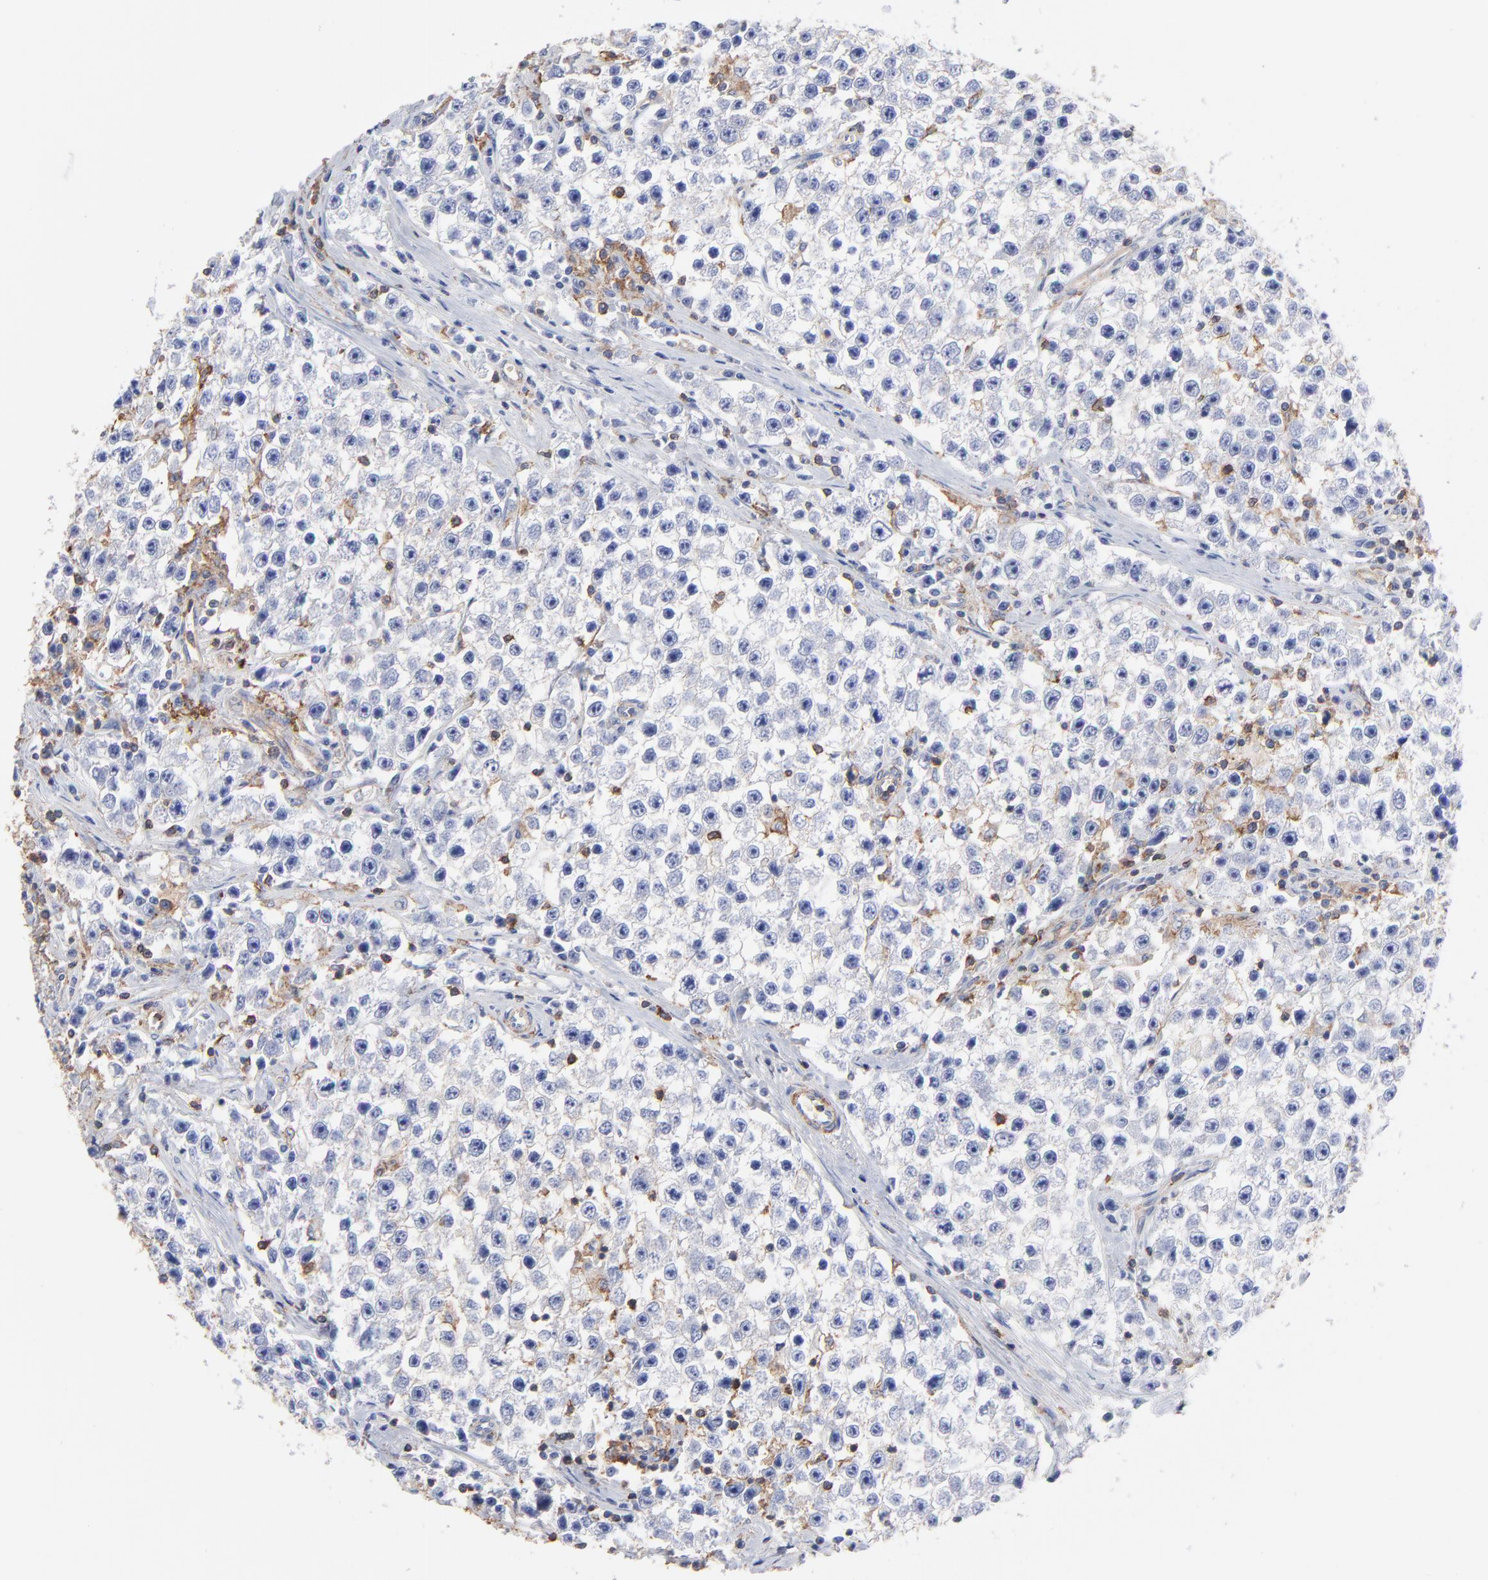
{"staining": {"intensity": "weak", "quantity": "<25%", "location": "cytoplasmic/membranous"}, "tissue": "testis cancer", "cell_type": "Tumor cells", "image_type": "cancer", "snomed": [{"axis": "morphology", "description": "Seminoma, NOS"}, {"axis": "topography", "description": "Testis"}], "caption": "There is no significant expression in tumor cells of seminoma (testis).", "gene": "ASL", "patient": {"sex": "male", "age": 35}}